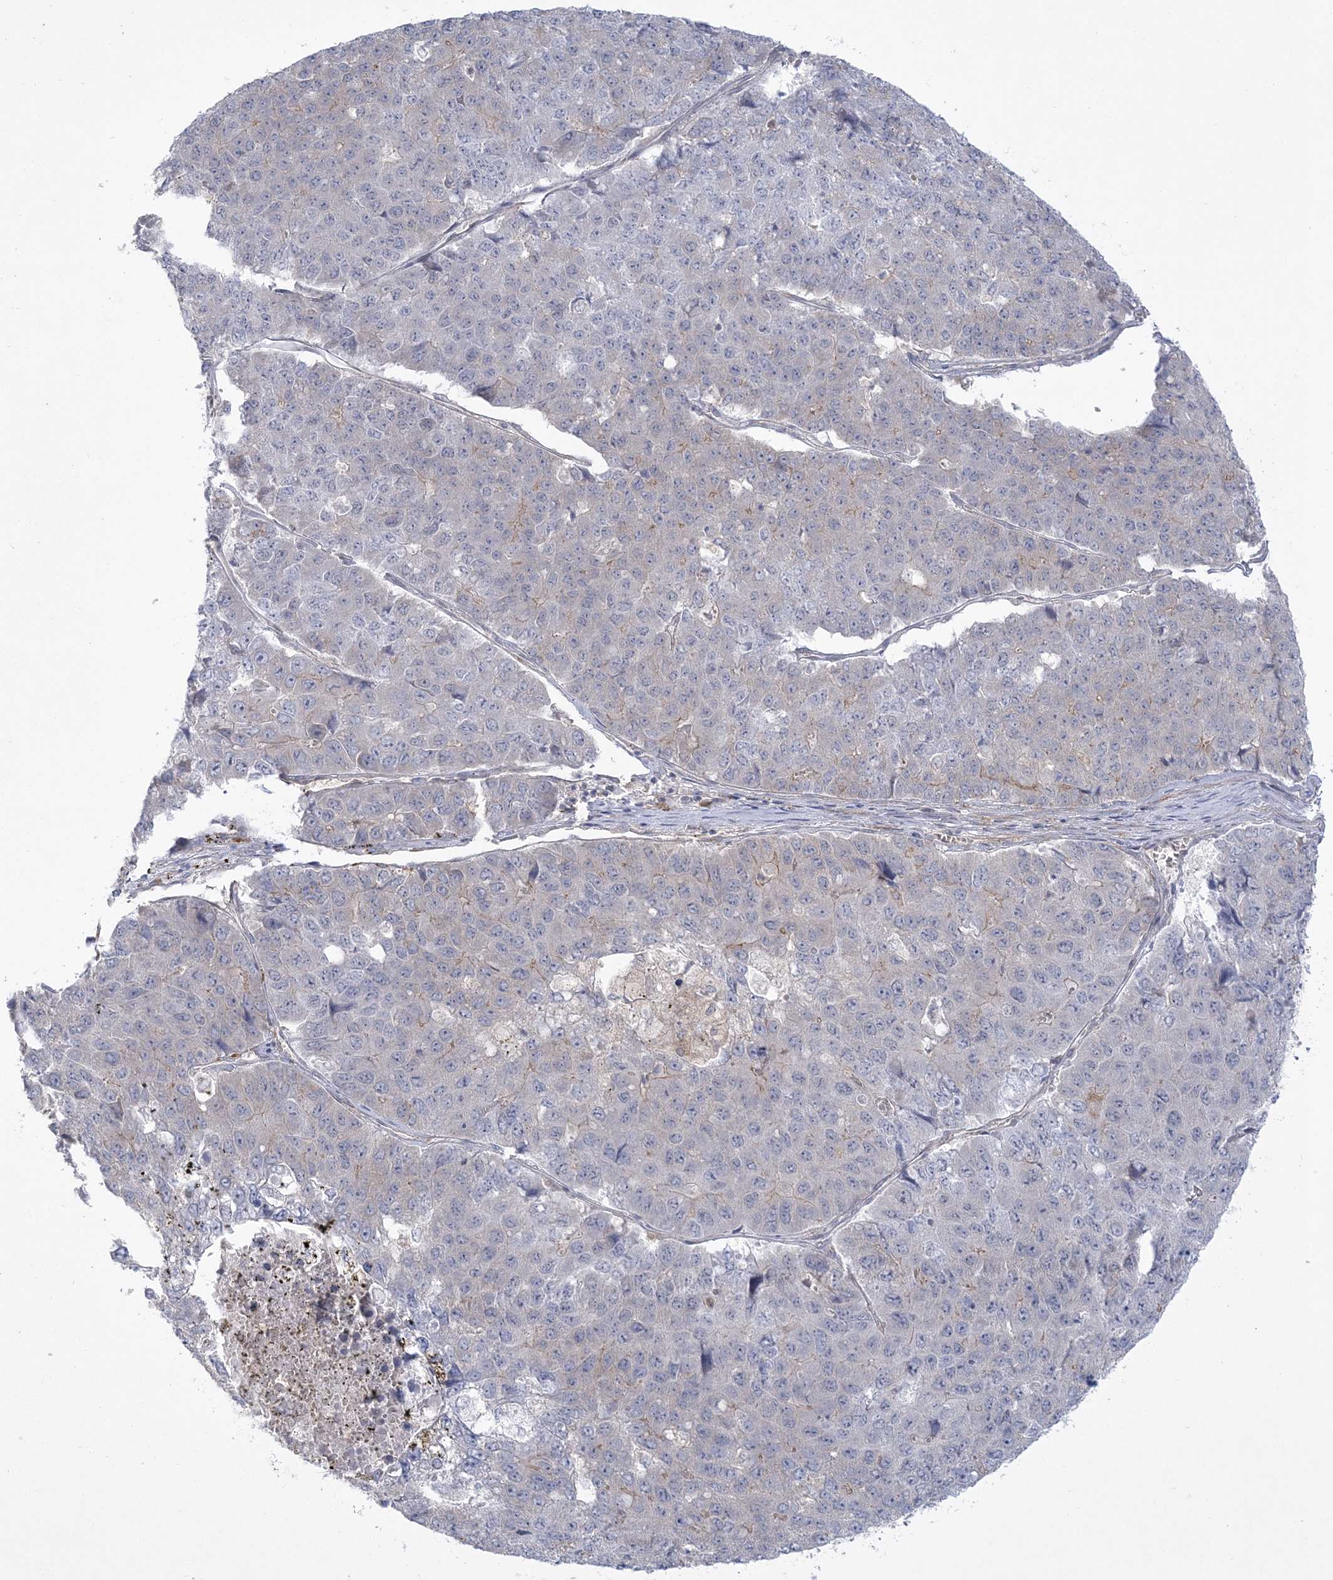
{"staining": {"intensity": "negative", "quantity": "none", "location": "none"}, "tissue": "pancreatic cancer", "cell_type": "Tumor cells", "image_type": "cancer", "snomed": [{"axis": "morphology", "description": "Adenocarcinoma, NOS"}, {"axis": "topography", "description": "Pancreas"}], "caption": "Tumor cells show no significant protein positivity in pancreatic cancer (adenocarcinoma). The staining was performed using DAB (3,3'-diaminobenzidine) to visualize the protein expression in brown, while the nuclei were stained in blue with hematoxylin (Magnification: 20x).", "gene": "ADAMTS12", "patient": {"sex": "male", "age": 50}}